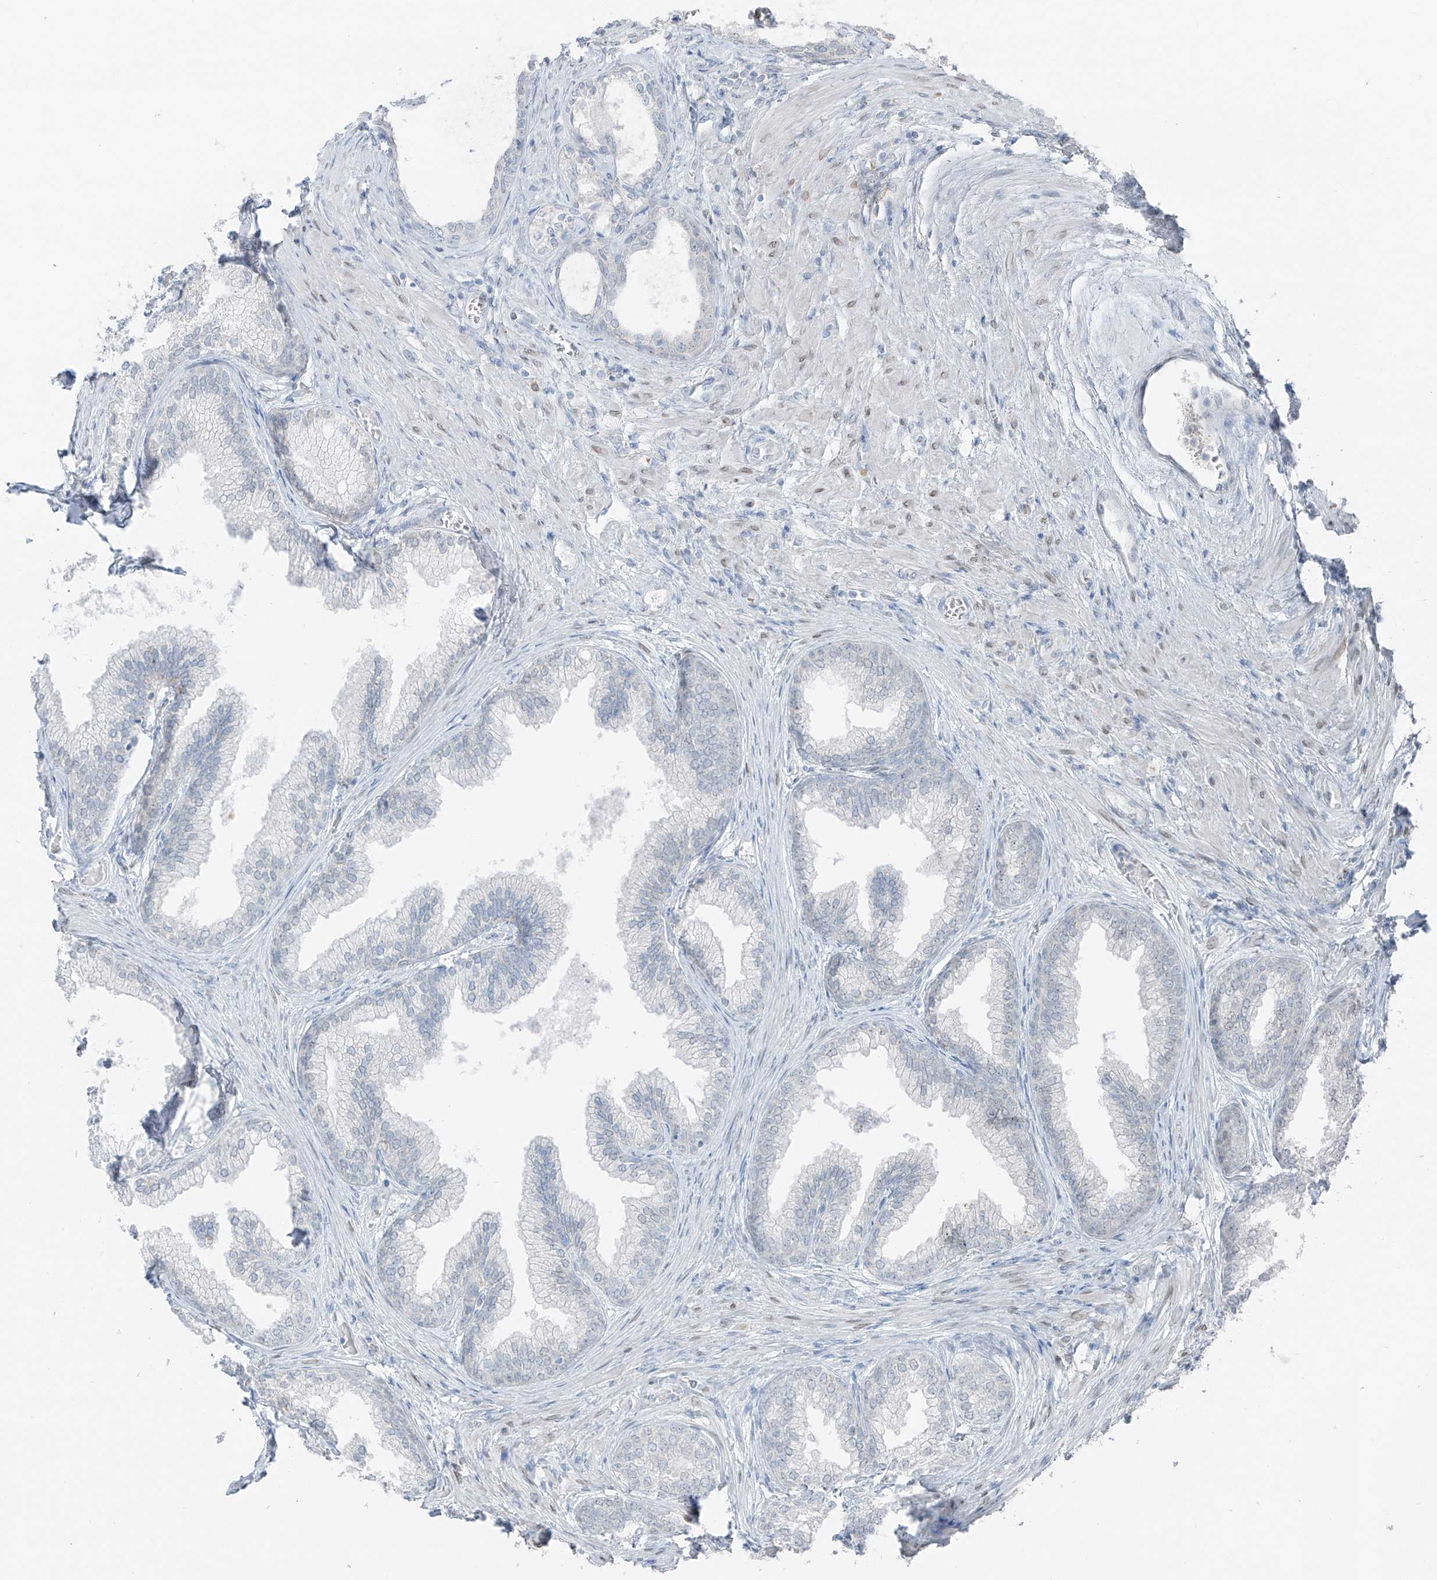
{"staining": {"intensity": "moderate", "quantity": "<25%", "location": "cytoplasmic/membranous,nuclear"}, "tissue": "prostate", "cell_type": "Glandular cells", "image_type": "normal", "snomed": [{"axis": "morphology", "description": "Normal tissue, NOS"}, {"axis": "topography", "description": "Prostate"}], "caption": "Immunohistochemistry (DAB) staining of unremarkable prostate displays moderate cytoplasmic/membranous,nuclear protein positivity in about <25% of glandular cells. (DAB = brown stain, brightfield microscopy at high magnification).", "gene": "PRDM6", "patient": {"sex": "male", "age": 76}}